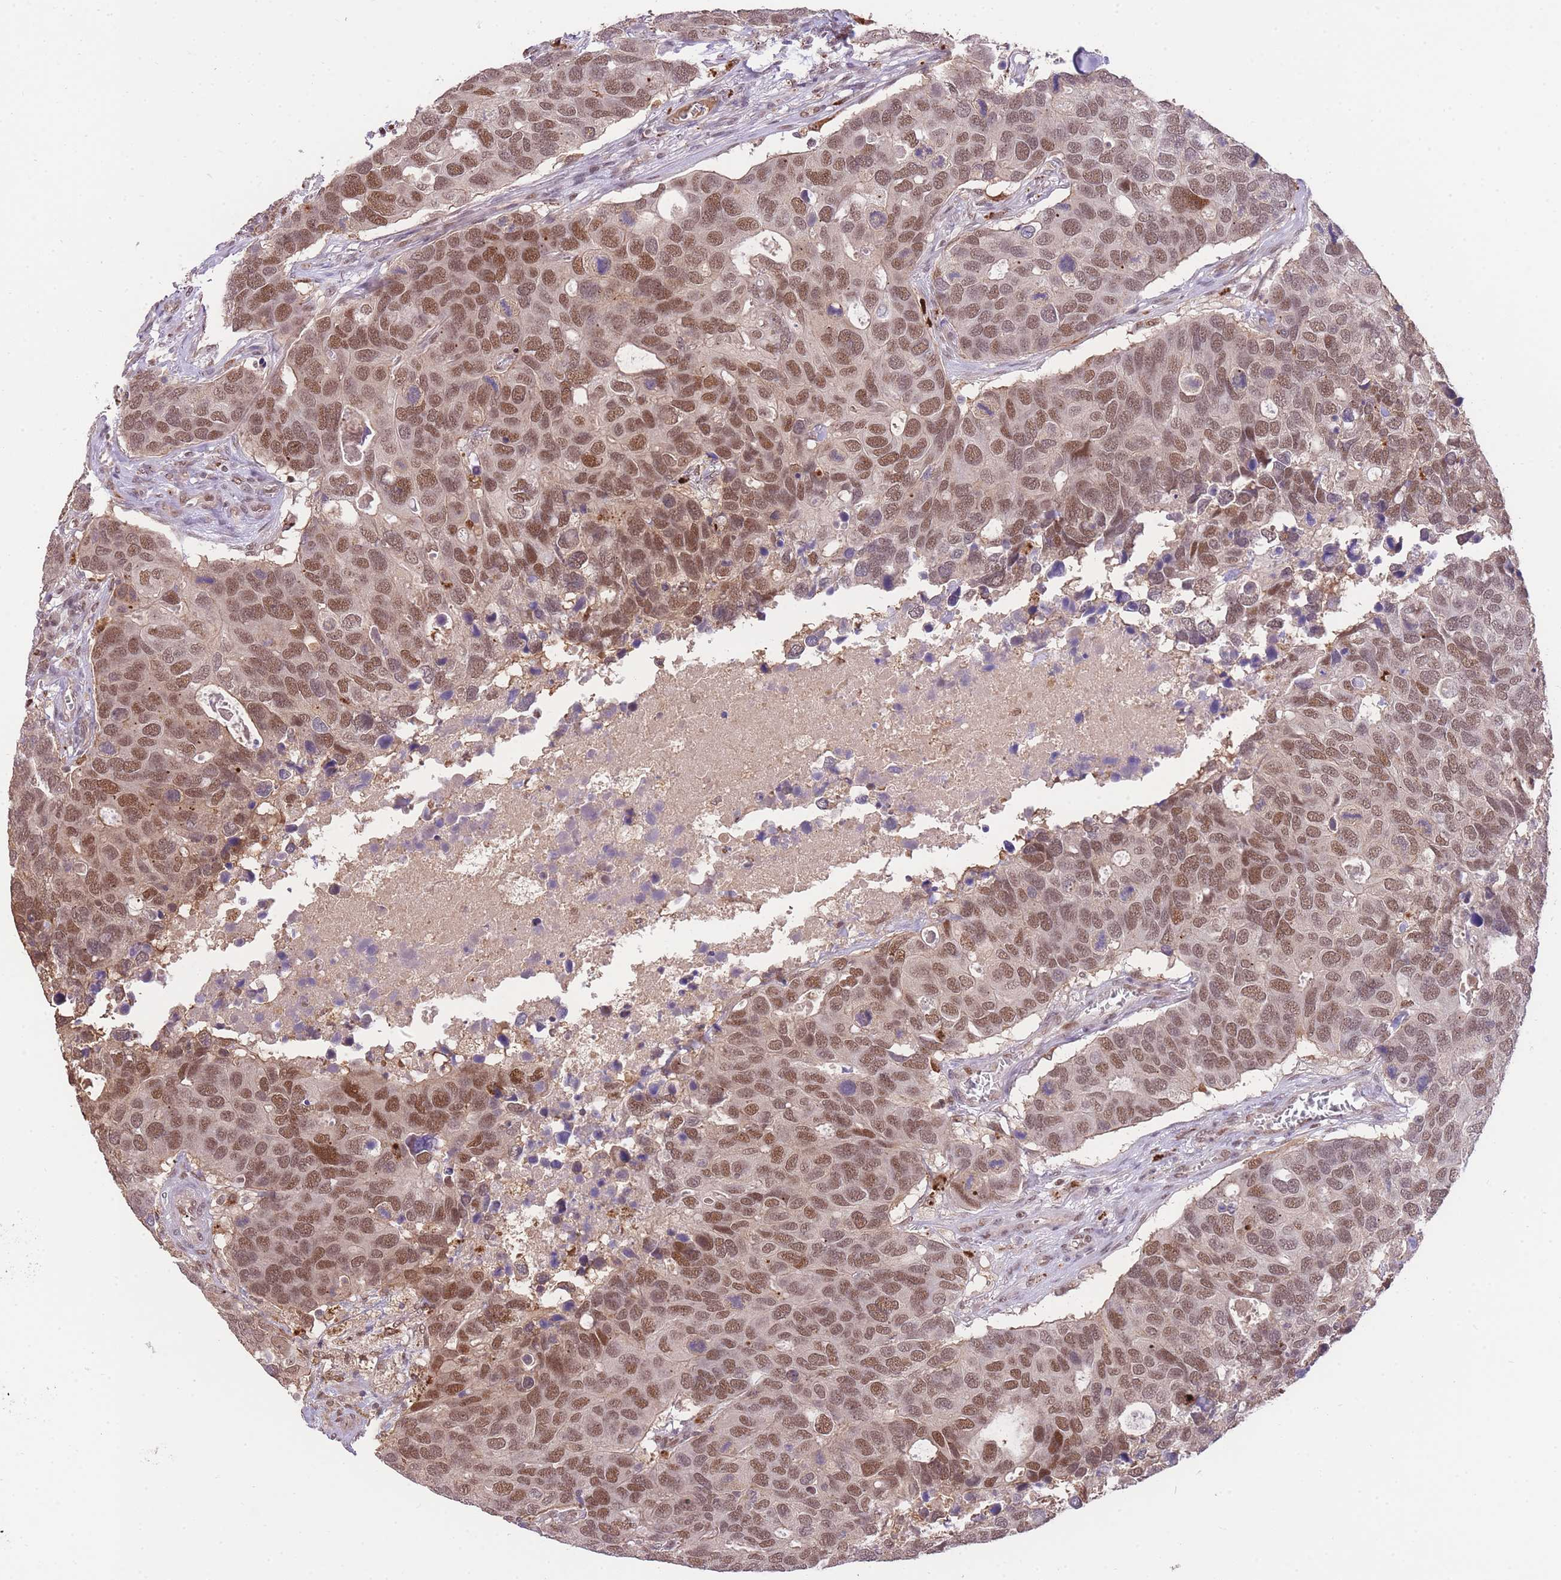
{"staining": {"intensity": "moderate", "quantity": ">75%", "location": "nuclear"}, "tissue": "breast cancer", "cell_type": "Tumor cells", "image_type": "cancer", "snomed": [{"axis": "morphology", "description": "Duct carcinoma"}, {"axis": "topography", "description": "Breast"}], "caption": "An immunohistochemistry photomicrograph of neoplastic tissue is shown. Protein staining in brown highlights moderate nuclear positivity in breast cancer (intraductal carcinoma) within tumor cells.", "gene": "UBXN7", "patient": {"sex": "female", "age": 83}}